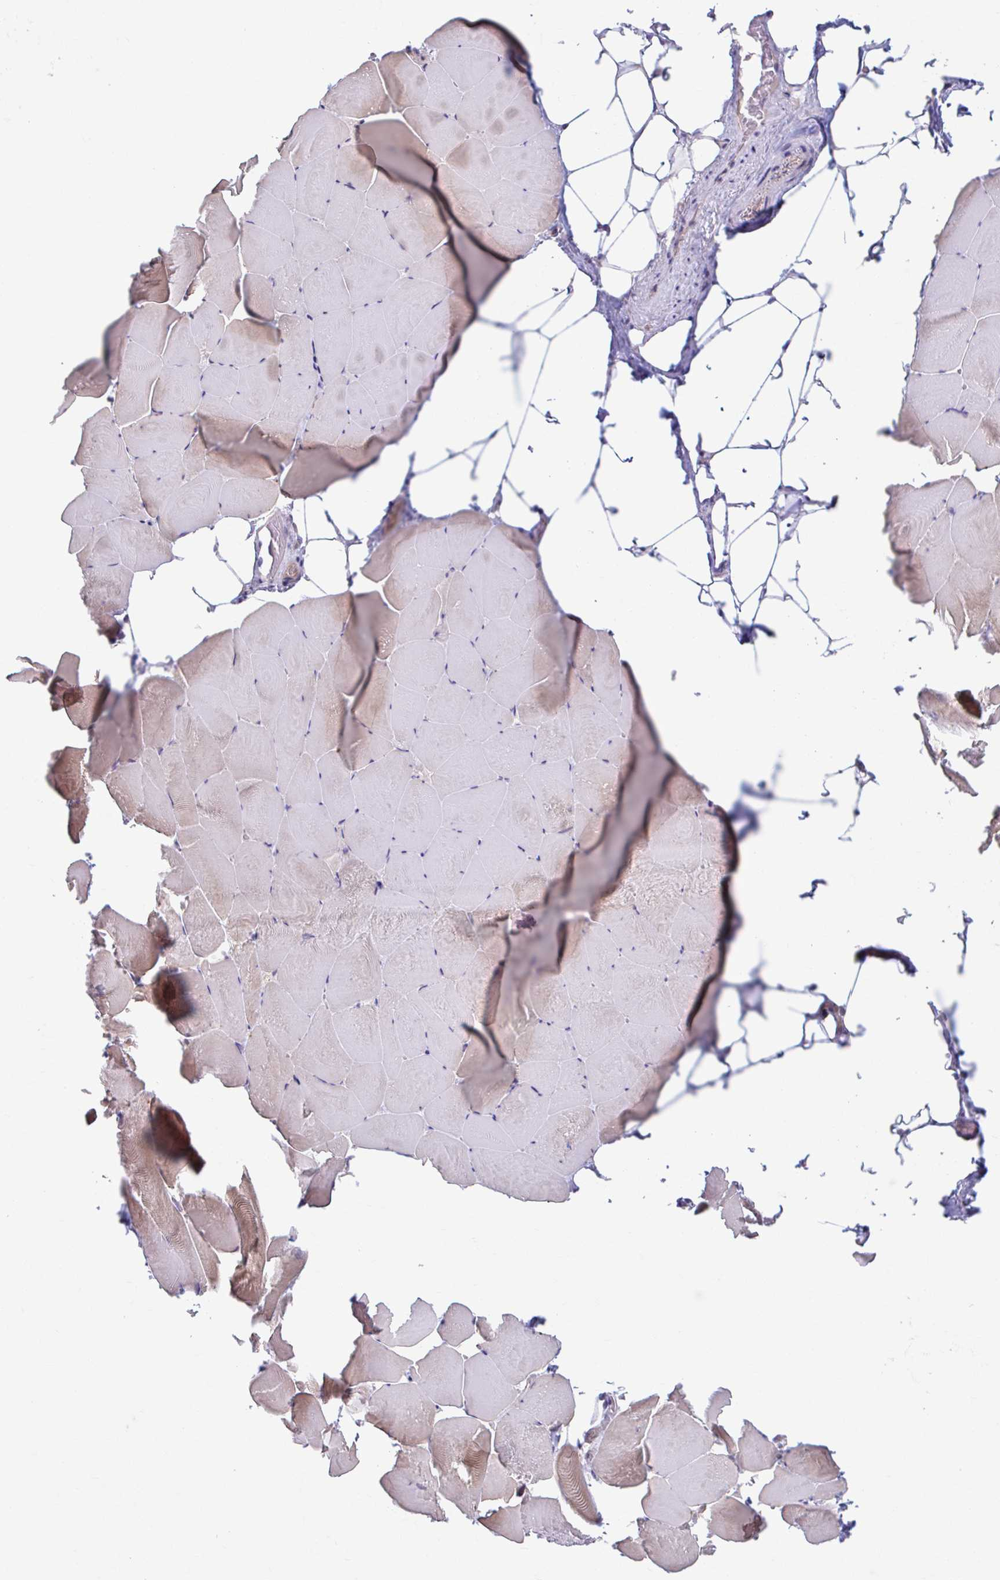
{"staining": {"intensity": "weak", "quantity": "<25%", "location": "cytoplasmic/membranous"}, "tissue": "skeletal muscle", "cell_type": "Myocytes", "image_type": "normal", "snomed": [{"axis": "morphology", "description": "Normal tissue, NOS"}, {"axis": "topography", "description": "Skeletal muscle"}], "caption": "DAB (3,3'-diaminobenzidine) immunohistochemical staining of benign human skeletal muscle reveals no significant staining in myocytes.", "gene": "ADAT3", "patient": {"sex": "female", "age": 64}}